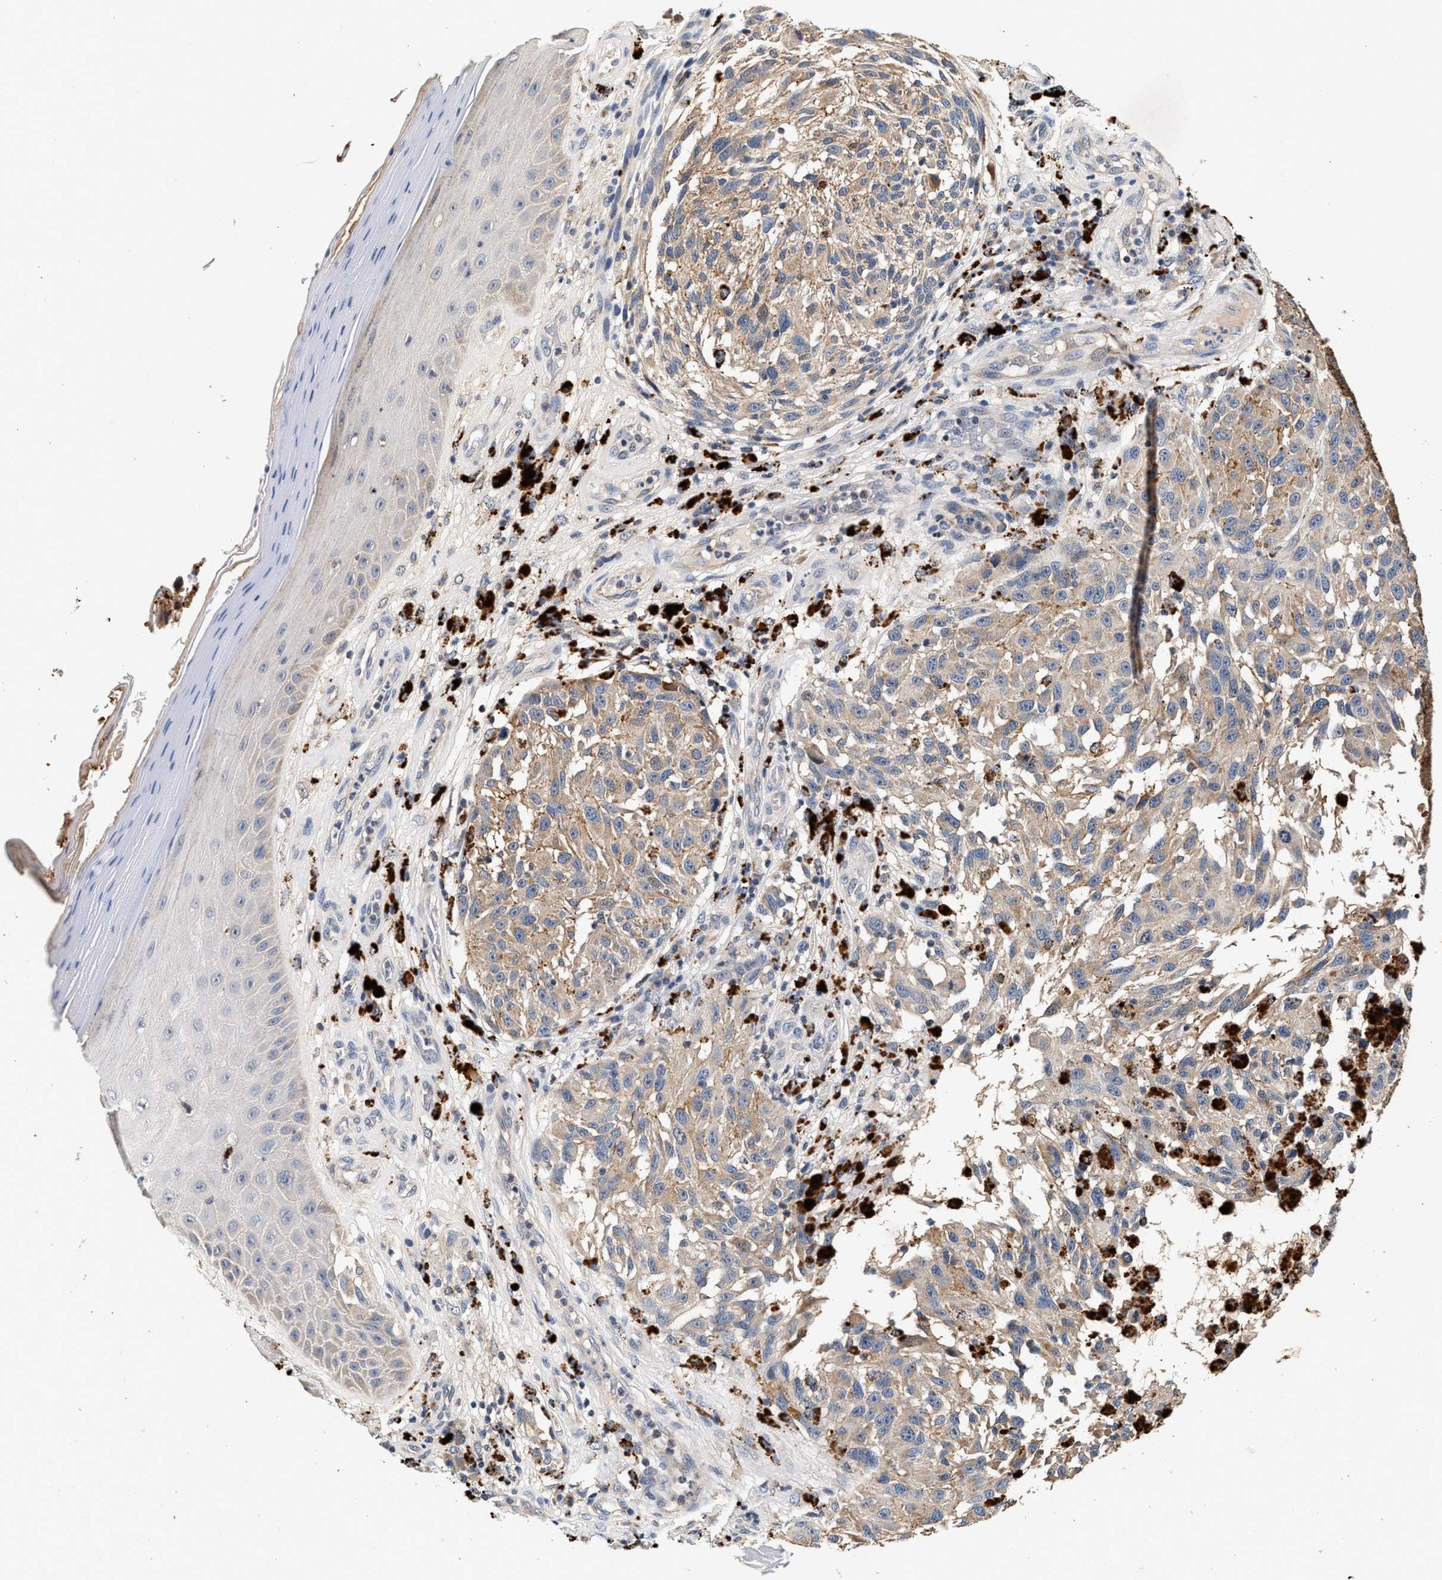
{"staining": {"intensity": "weak", "quantity": ">75%", "location": "cytoplasmic/membranous"}, "tissue": "melanoma", "cell_type": "Tumor cells", "image_type": "cancer", "snomed": [{"axis": "morphology", "description": "Malignant melanoma, NOS"}, {"axis": "topography", "description": "Skin"}], "caption": "Approximately >75% of tumor cells in malignant melanoma demonstrate weak cytoplasmic/membranous protein positivity as visualized by brown immunohistochemical staining.", "gene": "PTGR3", "patient": {"sex": "female", "age": 73}}